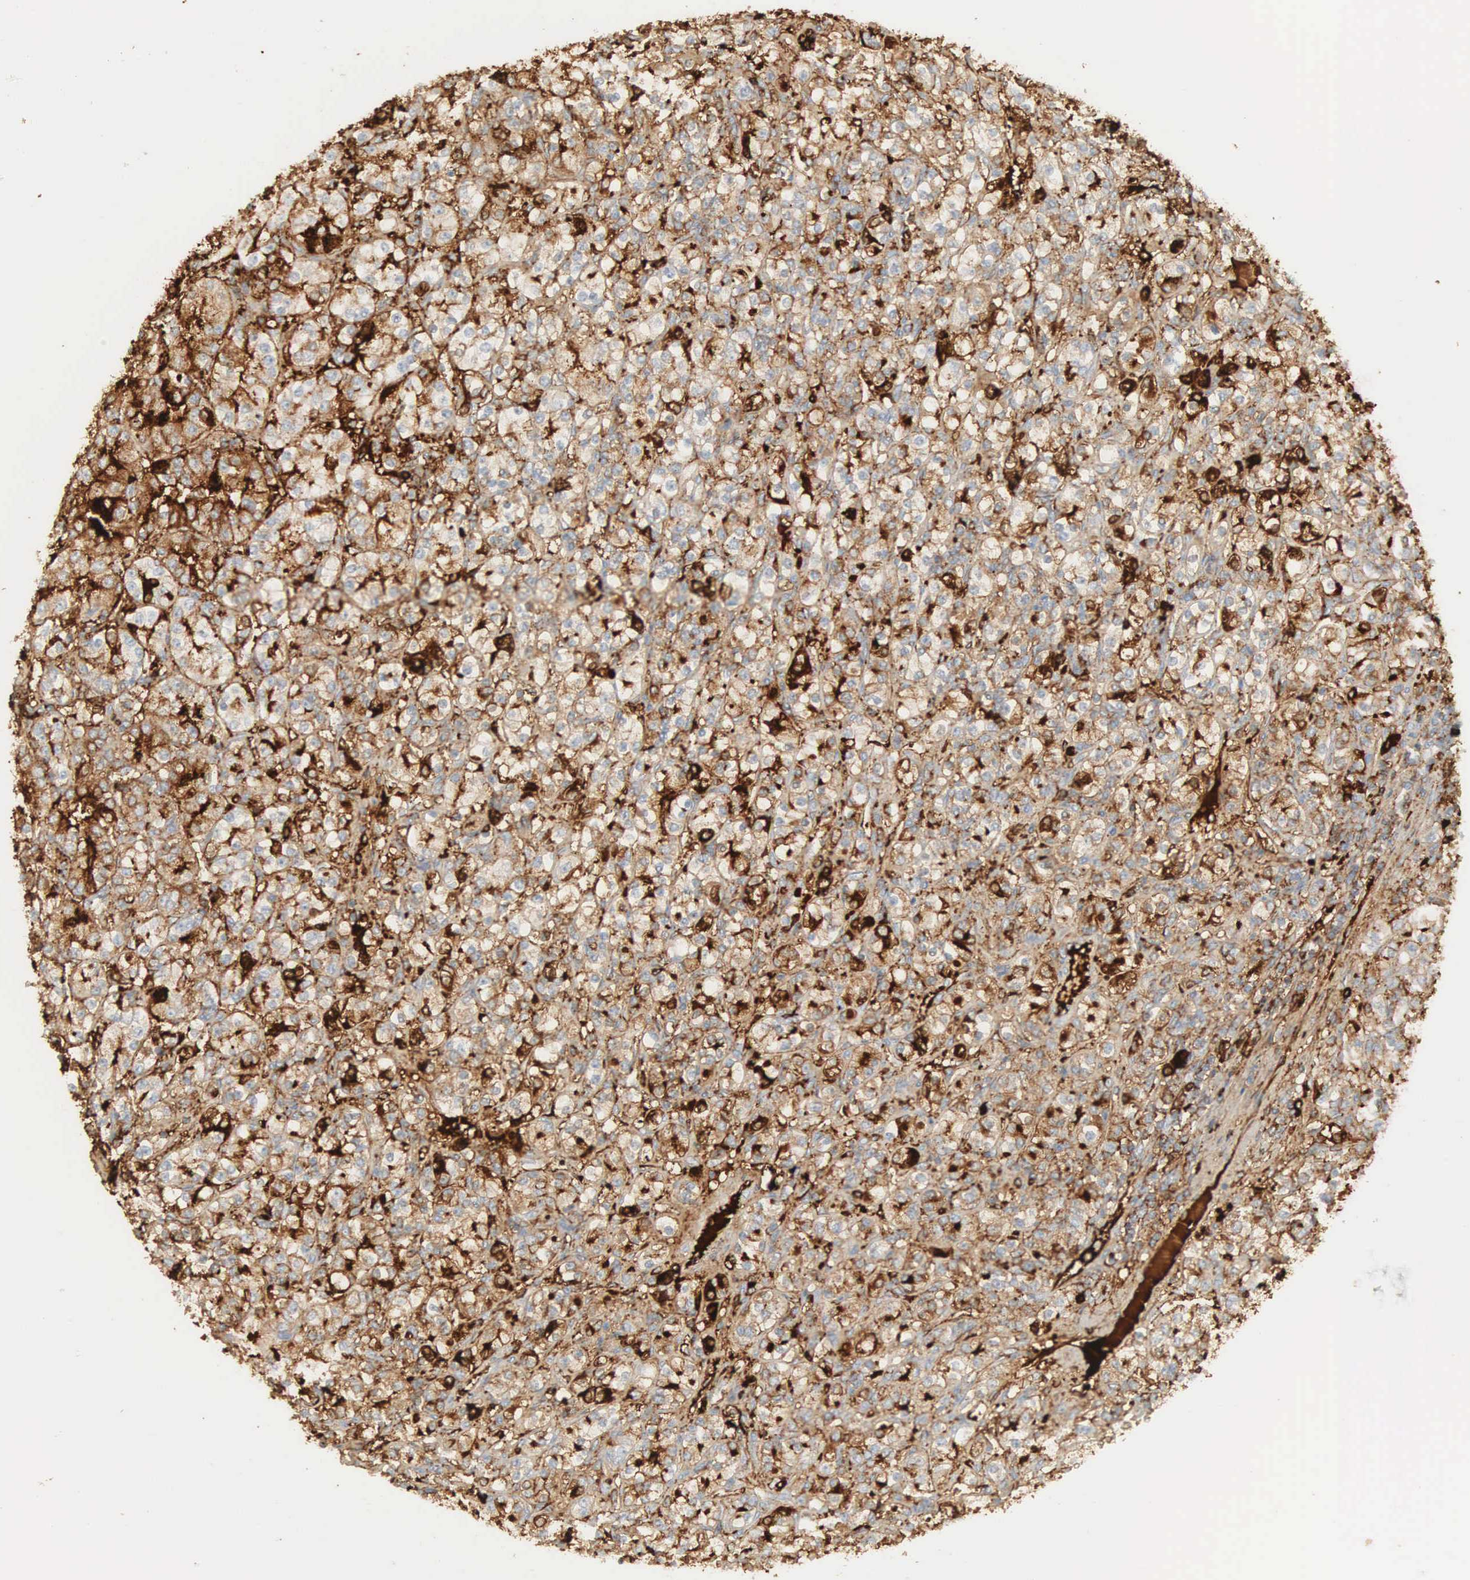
{"staining": {"intensity": "strong", "quantity": ">75%", "location": "cytoplasmic/membranous"}, "tissue": "renal cancer", "cell_type": "Tumor cells", "image_type": "cancer", "snomed": [{"axis": "morphology", "description": "Adenocarcinoma, NOS"}, {"axis": "topography", "description": "Kidney"}], "caption": "A micrograph of adenocarcinoma (renal) stained for a protein exhibits strong cytoplasmic/membranous brown staining in tumor cells.", "gene": "IGLC3", "patient": {"sex": "male", "age": 77}}